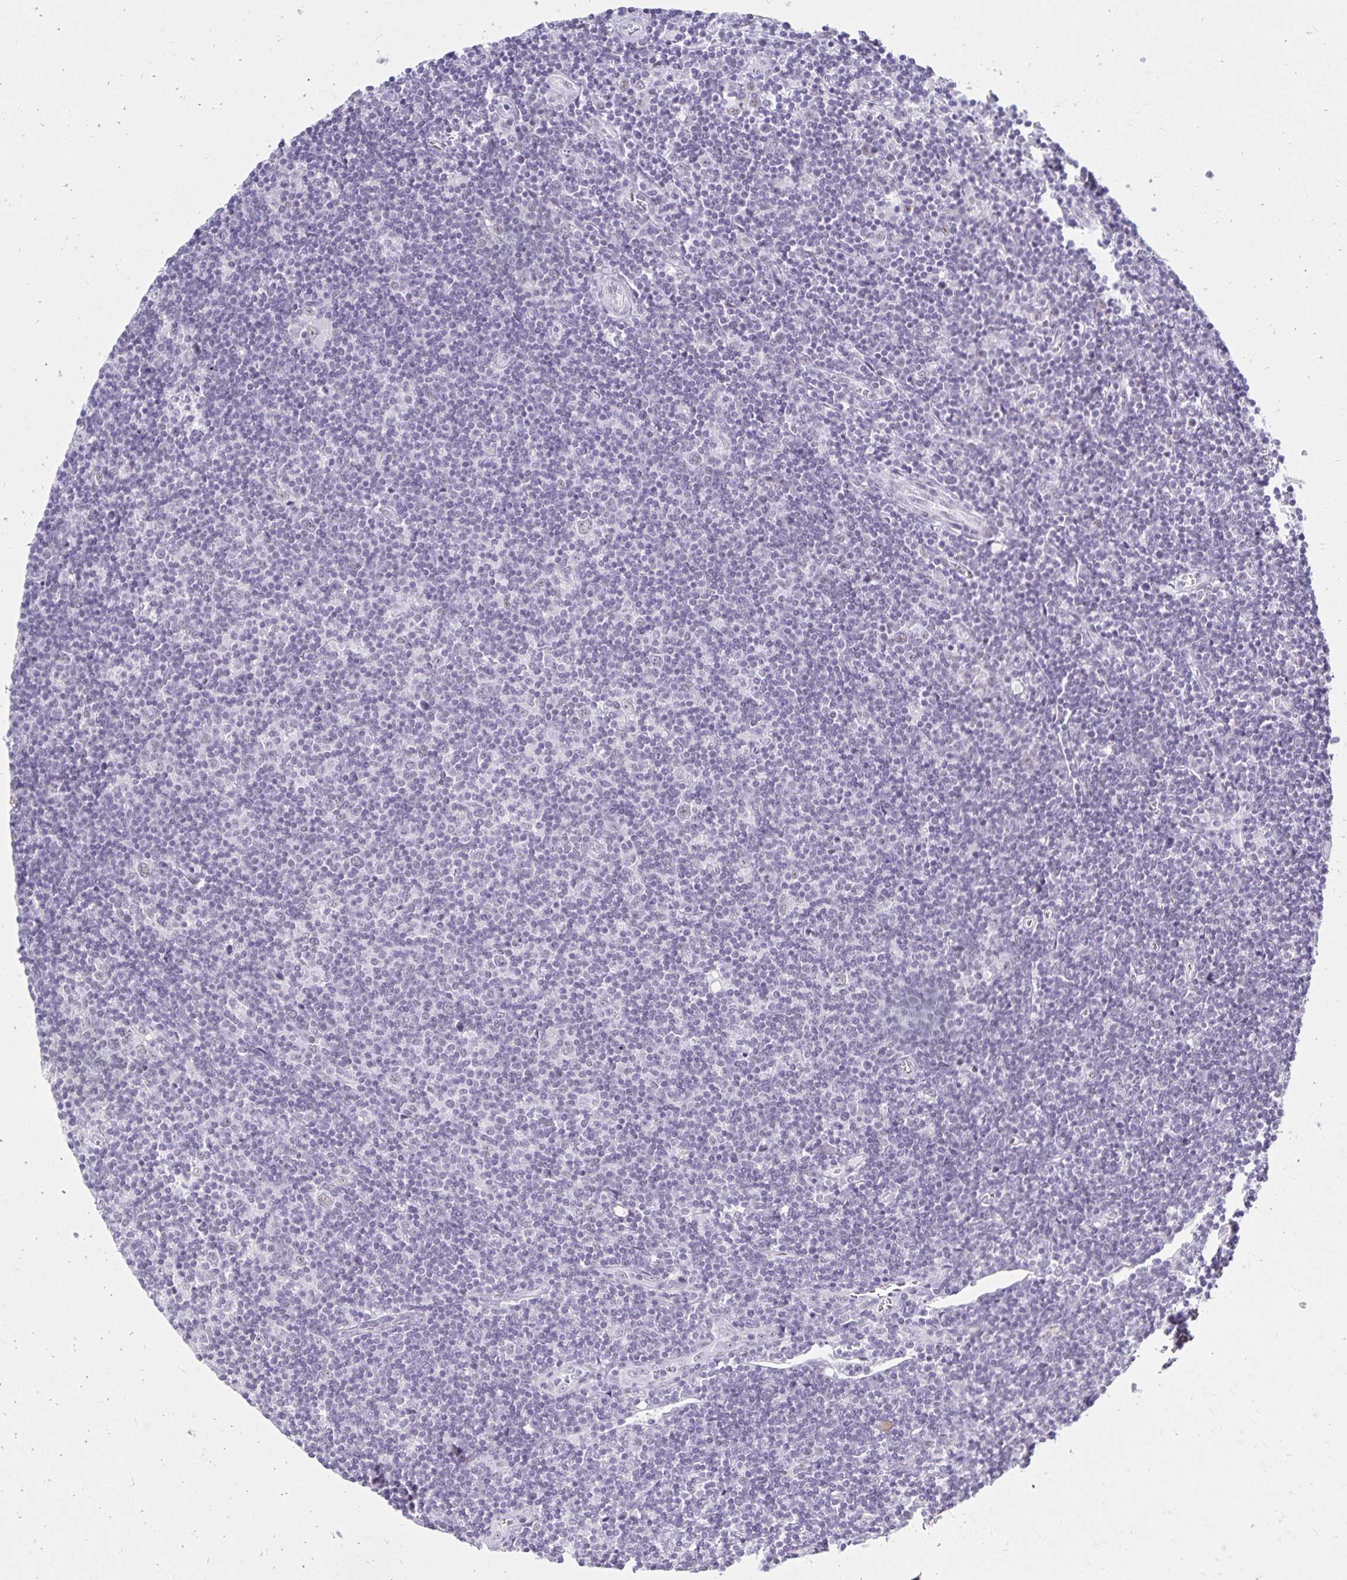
{"staining": {"intensity": "negative", "quantity": "none", "location": "none"}, "tissue": "lymphoma", "cell_type": "Tumor cells", "image_type": "cancer", "snomed": [{"axis": "morphology", "description": "Hodgkin's disease, NOS"}, {"axis": "topography", "description": "Lymph node"}], "caption": "Immunohistochemical staining of Hodgkin's disease reveals no significant staining in tumor cells.", "gene": "C20orf85", "patient": {"sex": "male", "age": 40}}